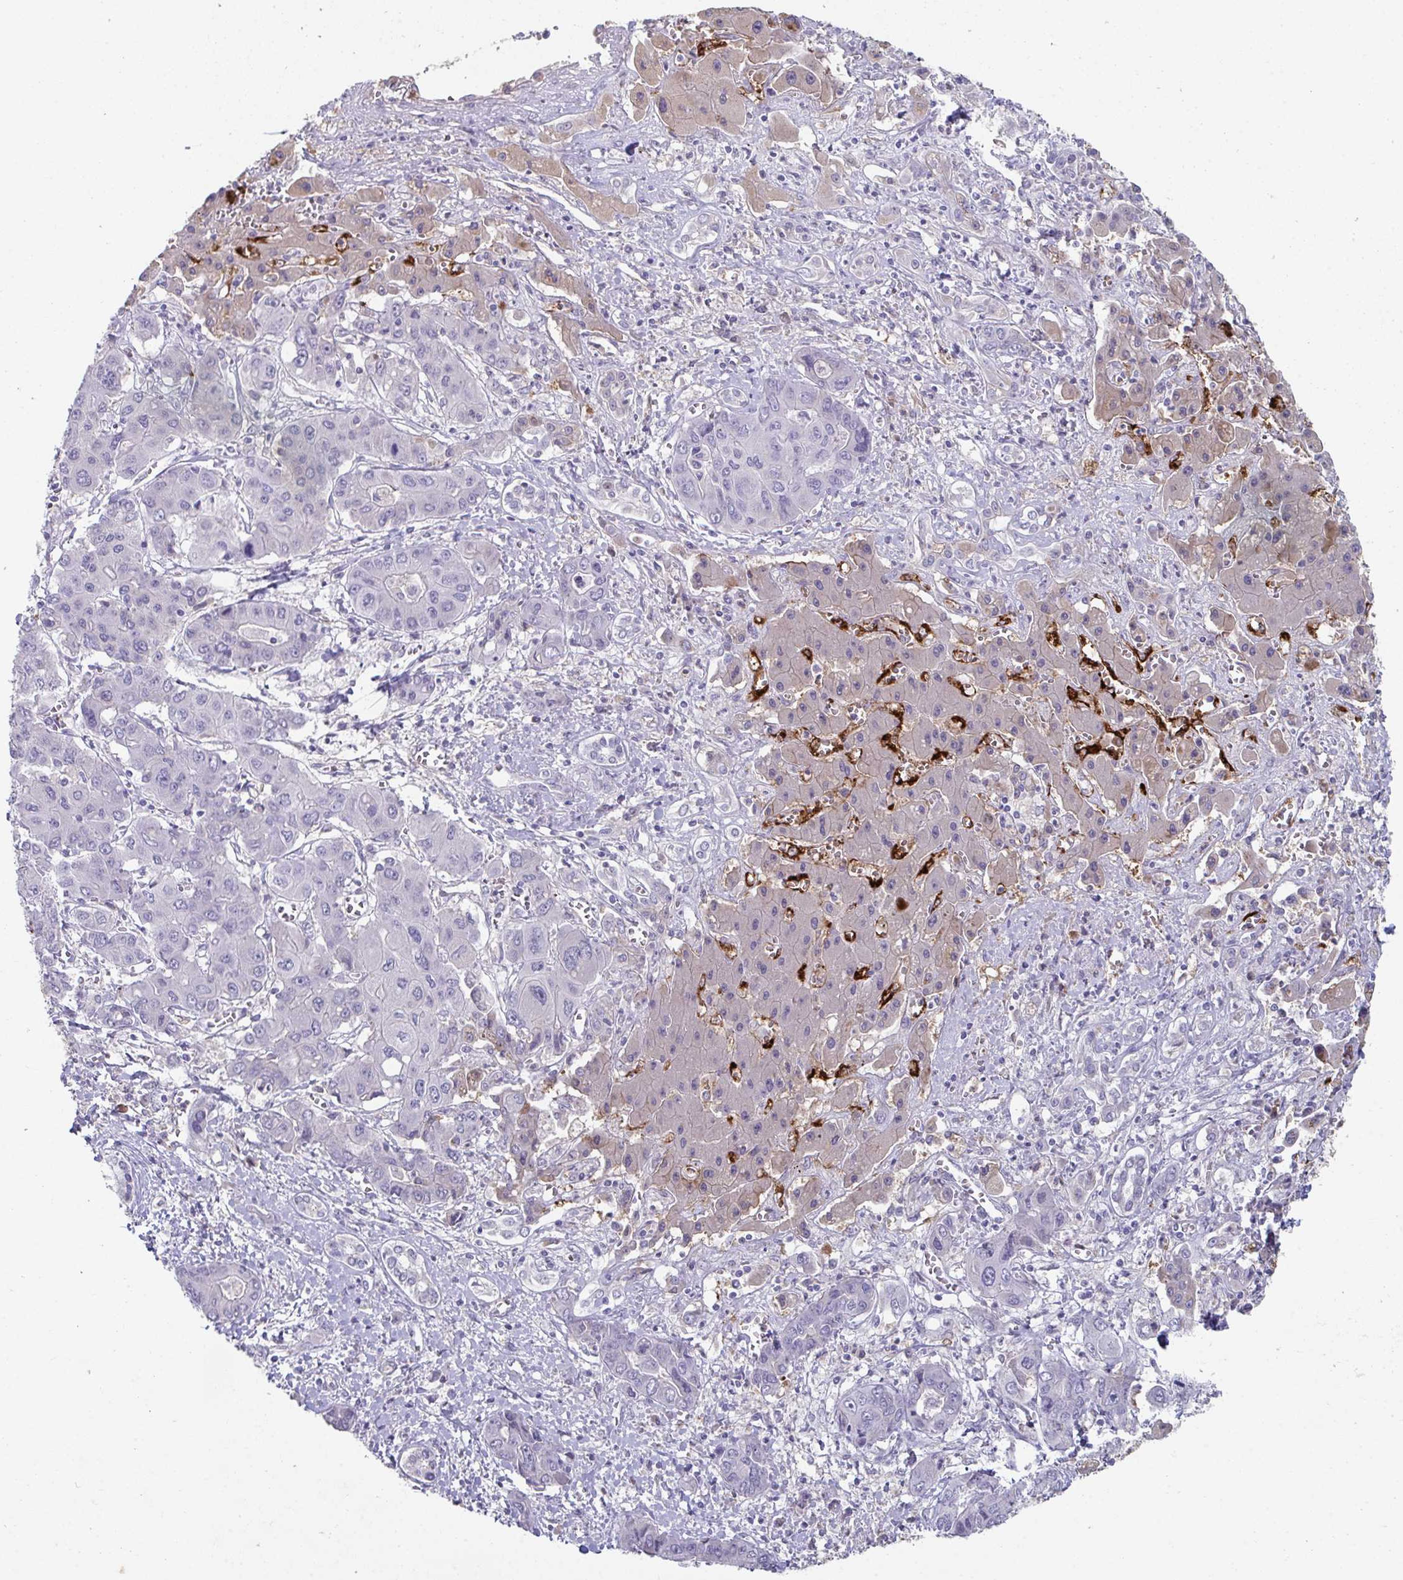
{"staining": {"intensity": "negative", "quantity": "none", "location": "none"}, "tissue": "liver cancer", "cell_type": "Tumor cells", "image_type": "cancer", "snomed": [{"axis": "morphology", "description": "Cholangiocarcinoma"}, {"axis": "topography", "description": "Liver"}], "caption": "Human liver cancer stained for a protein using immunohistochemistry (IHC) displays no positivity in tumor cells.", "gene": "ADAM21", "patient": {"sex": "male", "age": 67}}